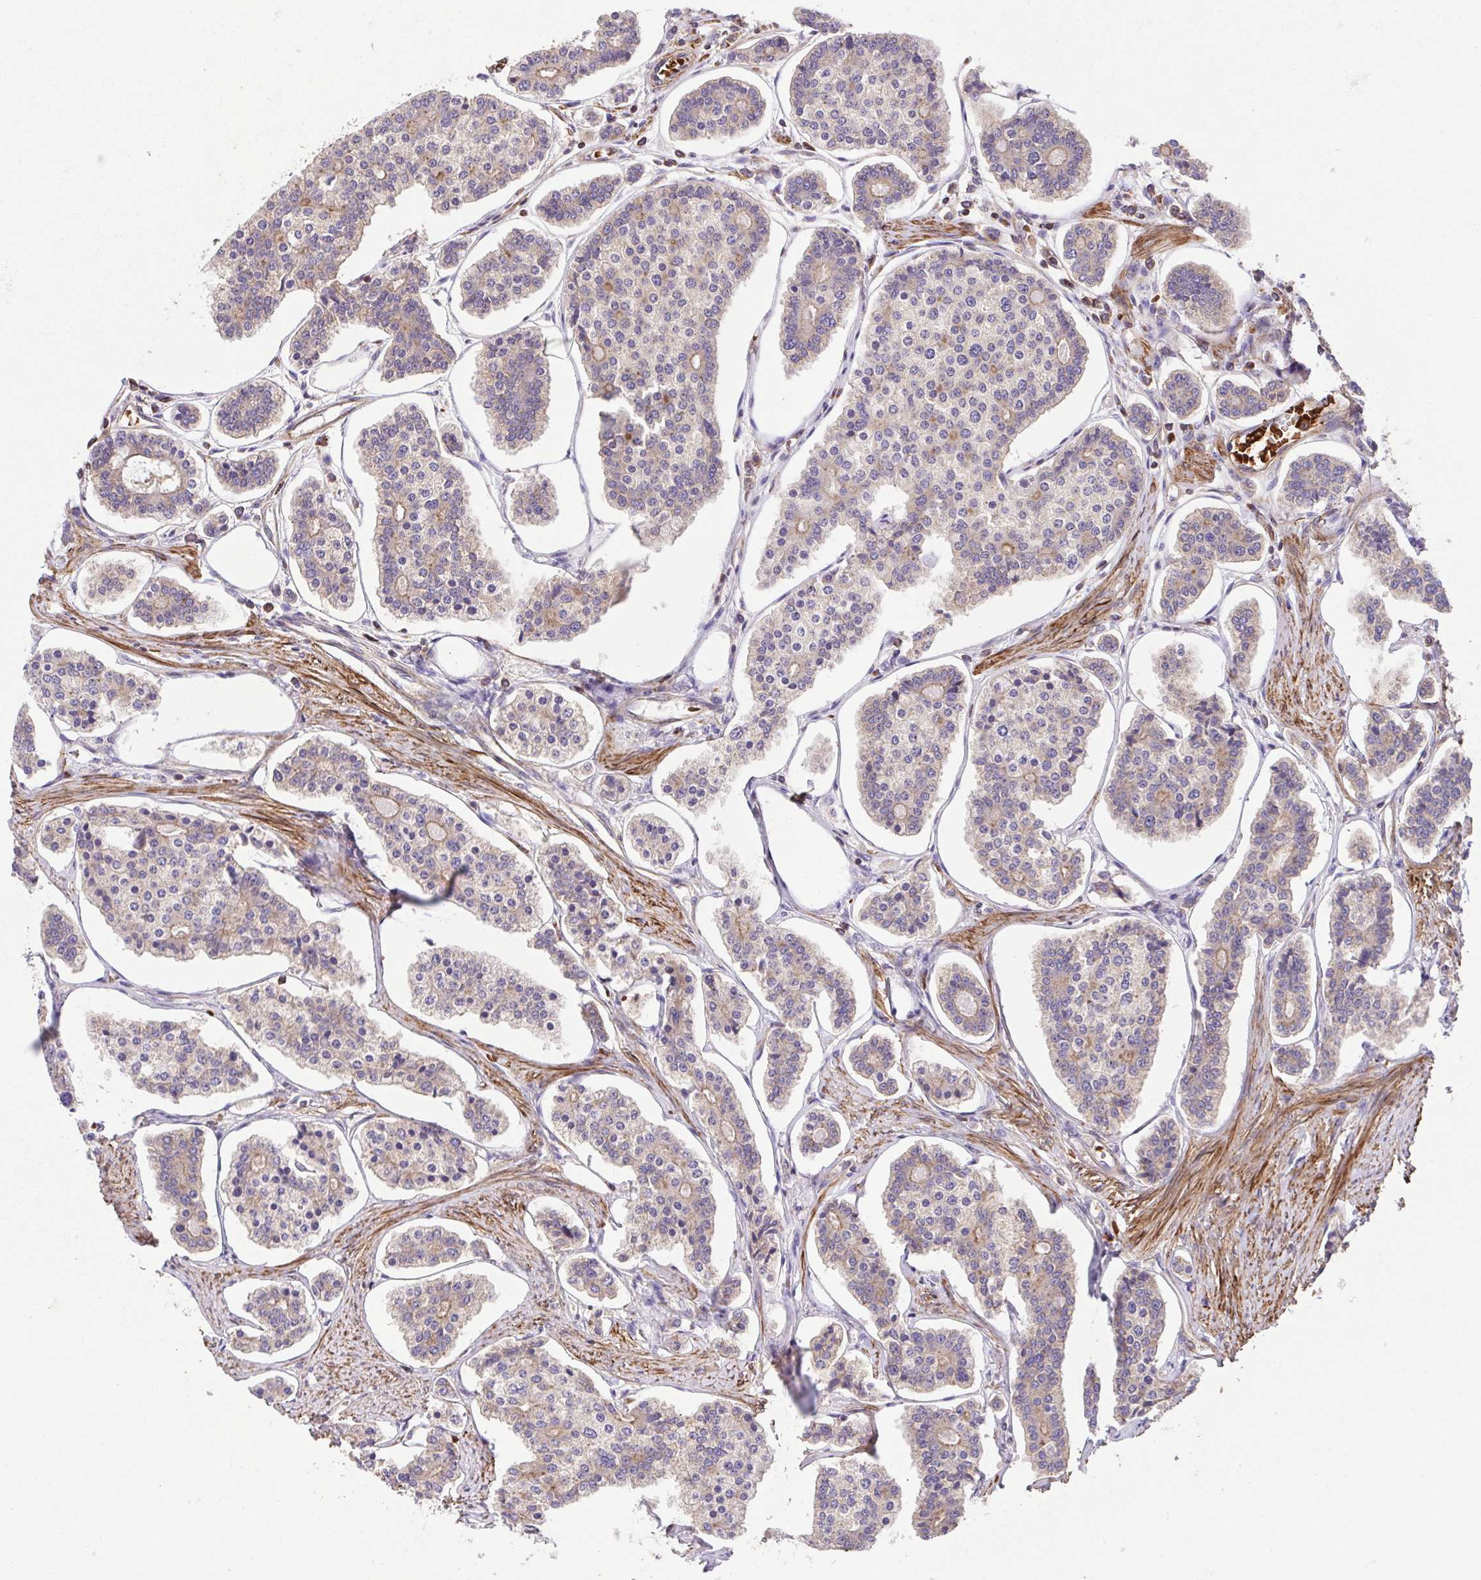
{"staining": {"intensity": "weak", "quantity": "<25%", "location": "cytoplasmic/membranous"}, "tissue": "carcinoid", "cell_type": "Tumor cells", "image_type": "cancer", "snomed": [{"axis": "morphology", "description": "Carcinoid, malignant, NOS"}, {"axis": "topography", "description": "Small intestine"}], "caption": "This is an IHC image of carcinoid. There is no positivity in tumor cells.", "gene": "IDE", "patient": {"sex": "female", "age": 65}}